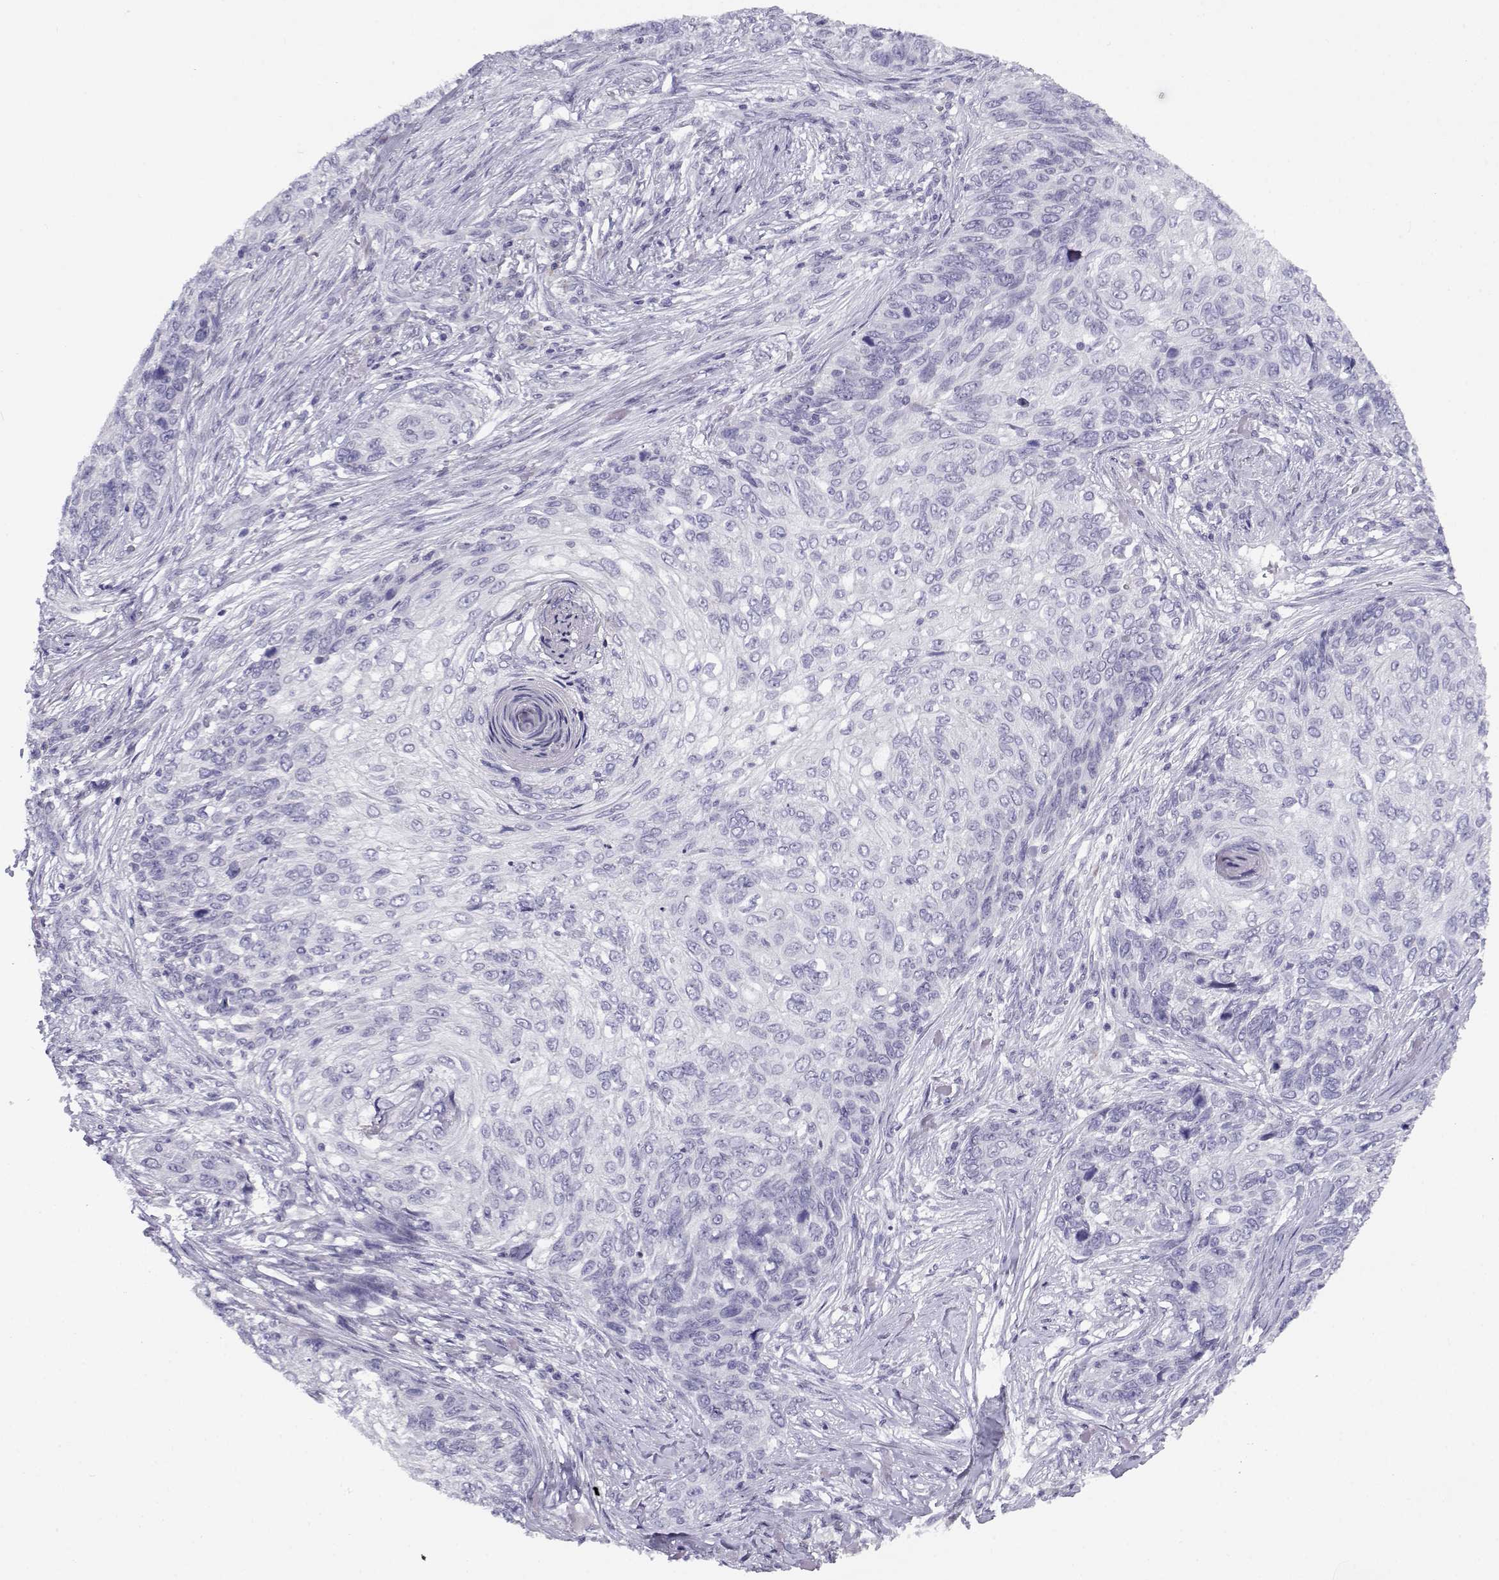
{"staining": {"intensity": "negative", "quantity": "none", "location": "none"}, "tissue": "skin cancer", "cell_type": "Tumor cells", "image_type": "cancer", "snomed": [{"axis": "morphology", "description": "Squamous cell carcinoma, NOS"}, {"axis": "topography", "description": "Skin"}], "caption": "DAB immunohistochemical staining of skin cancer (squamous cell carcinoma) exhibits no significant positivity in tumor cells.", "gene": "FAM166A", "patient": {"sex": "male", "age": 92}}